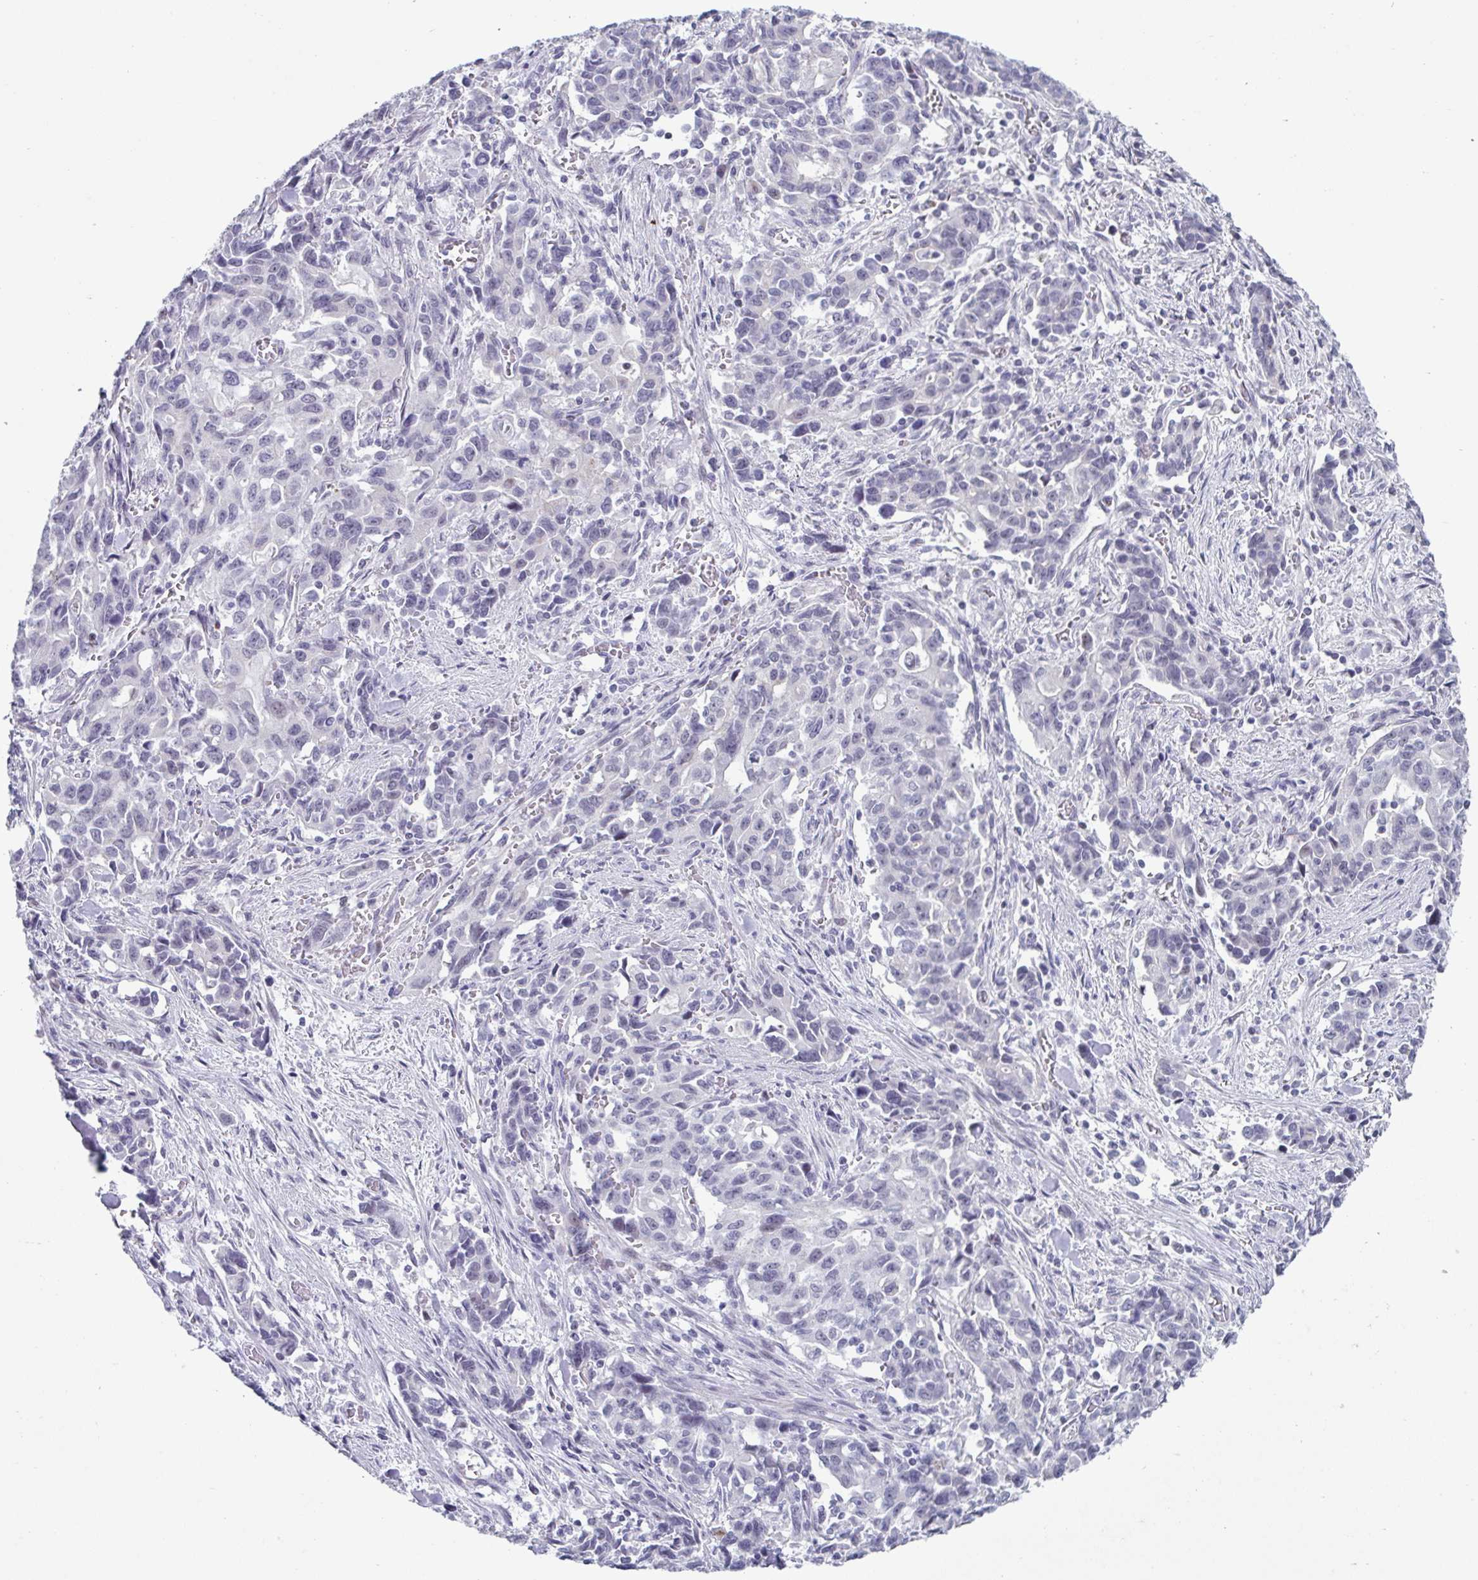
{"staining": {"intensity": "negative", "quantity": "none", "location": "none"}, "tissue": "stomach cancer", "cell_type": "Tumor cells", "image_type": "cancer", "snomed": [{"axis": "morphology", "description": "Adenocarcinoma, NOS"}, {"axis": "topography", "description": "Stomach, upper"}], "caption": "Immunohistochemistry of adenocarcinoma (stomach) reveals no positivity in tumor cells.", "gene": "VSIG10L", "patient": {"sex": "male", "age": 85}}